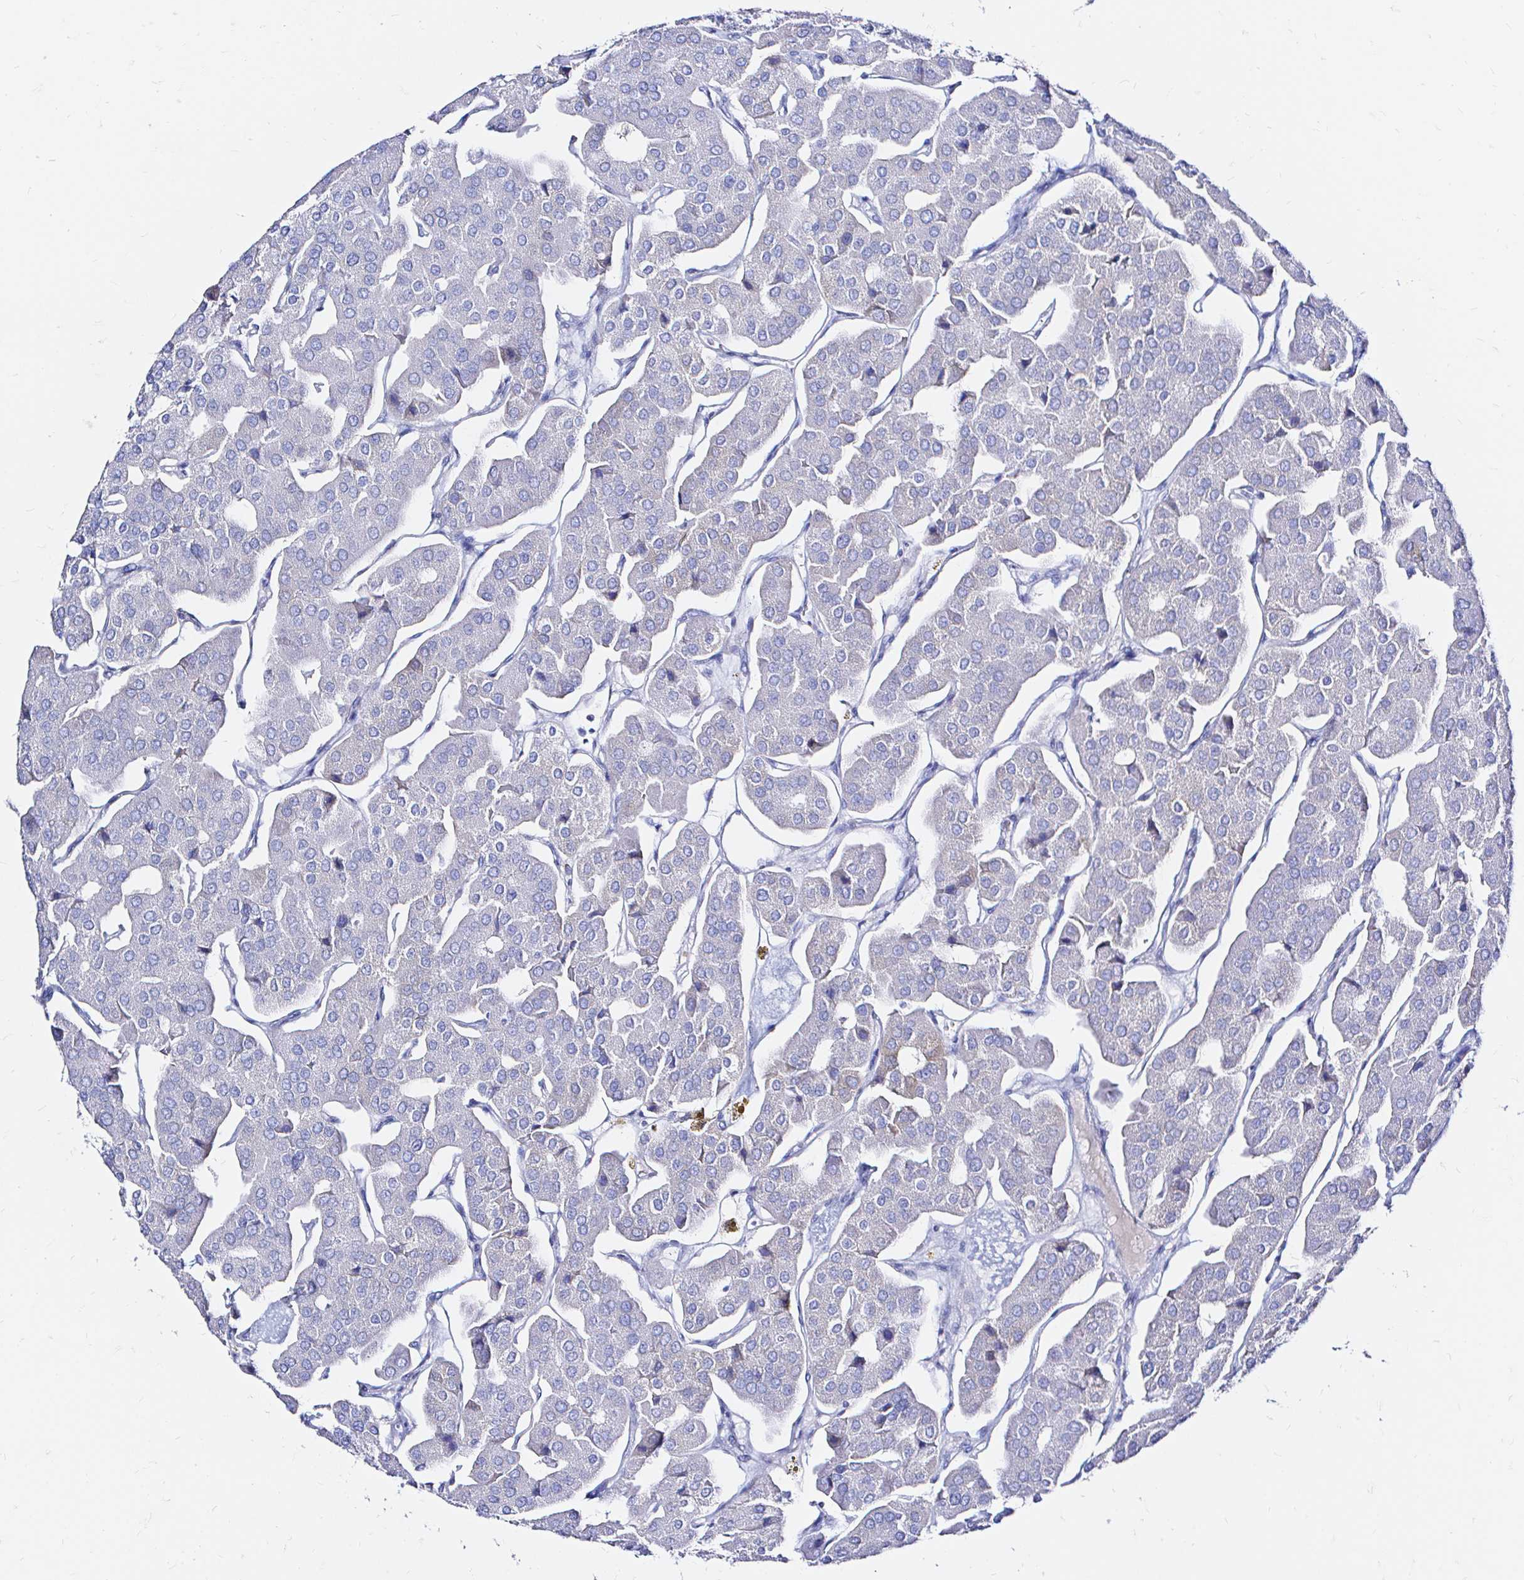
{"staining": {"intensity": "negative", "quantity": "none", "location": "none"}, "tissue": "parathyroid gland", "cell_type": "Glandular cells", "image_type": "normal", "snomed": [{"axis": "morphology", "description": "Normal tissue, NOS"}, {"axis": "morphology", "description": "Adenoma, NOS"}, {"axis": "topography", "description": "Parathyroid gland"}], "caption": "There is no significant expression in glandular cells of parathyroid gland. (Immunohistochemistry (ihc), brightfield microscopy, high magnification).", "gene": "ZNF432", "patient": {"sex": "female", "age": 86}}